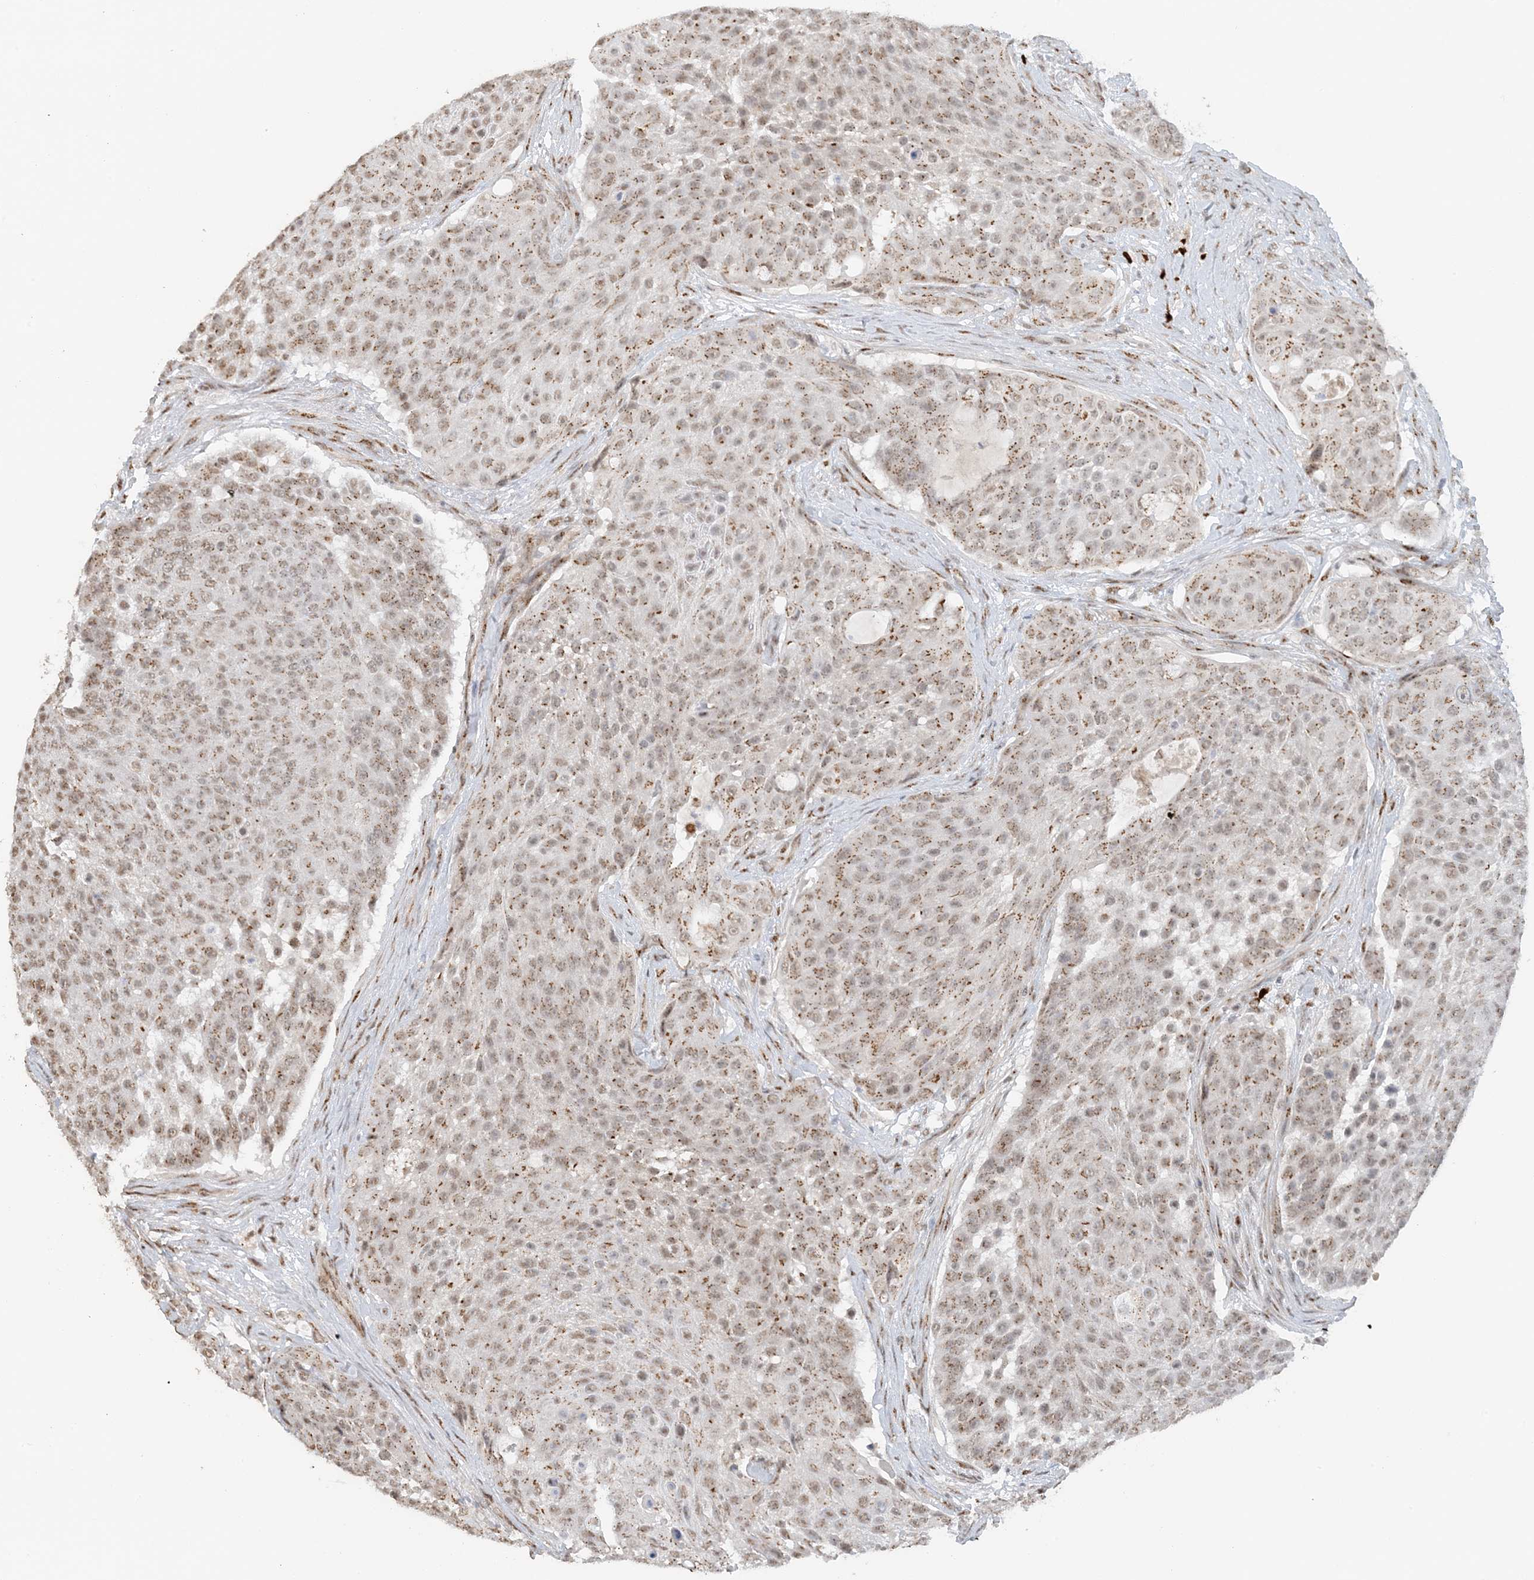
{"staining": {"intensity": "moderate", "quantity": ">75%", "location": "cytoplasmic/membranous"}, "tissue": "urothelial cancer", "cell_type": "Tumor cells", "image_type": "cancer", "snomed": [{"axis": "morphology", "description": "Urothelial carcinoma, High grade"}, {"axis": "topography", "description": "Urinary bladder"}], "caption": "High-power microscopy captured an immunohistochemistry (IHC) micrograph of high-grade urothelial carcinoma, revealing moderate cytoplasmic/membranous positivity in about >75% of tumor cells.", "gene": "ZCCHC4", "patient": {"sex": "female", "age": 63}}